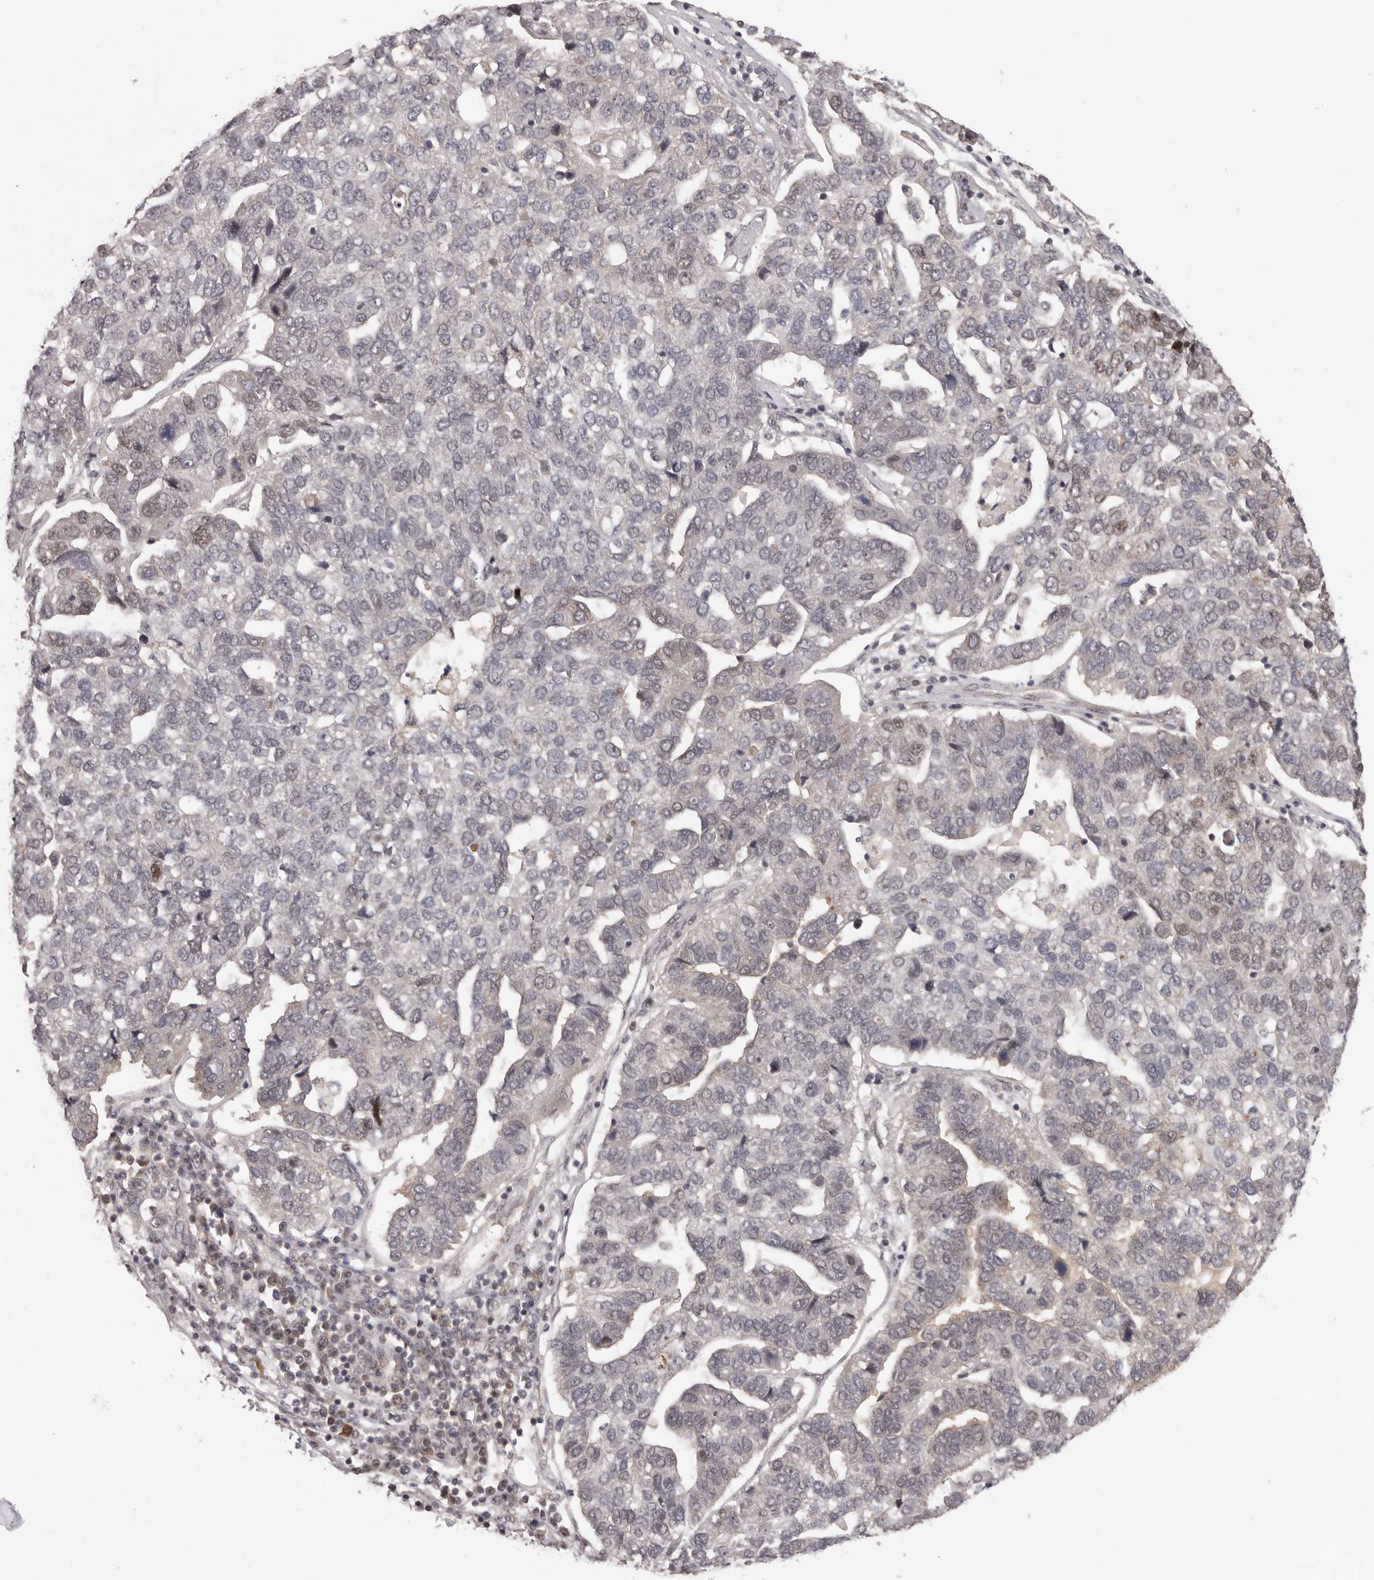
{"staining": {"intensity": "negative", "quantity": "none", "location": "none"}, "tissue": "pancreatic cancer", "cell_type": "Tumor cells", "image_type": "cancer", "snomed": [{"axis": "morphology", "description": "Adenocarcinoma, NOS"}, {"axis": "topography", "description": "Pancreas"}], "caption": "This is an IHC image of adenocarcinoma (pancreatic). There is no positivity in tumor cells.", "gene": "TBX5", "patient": {"sex": "female", "age": 61}}